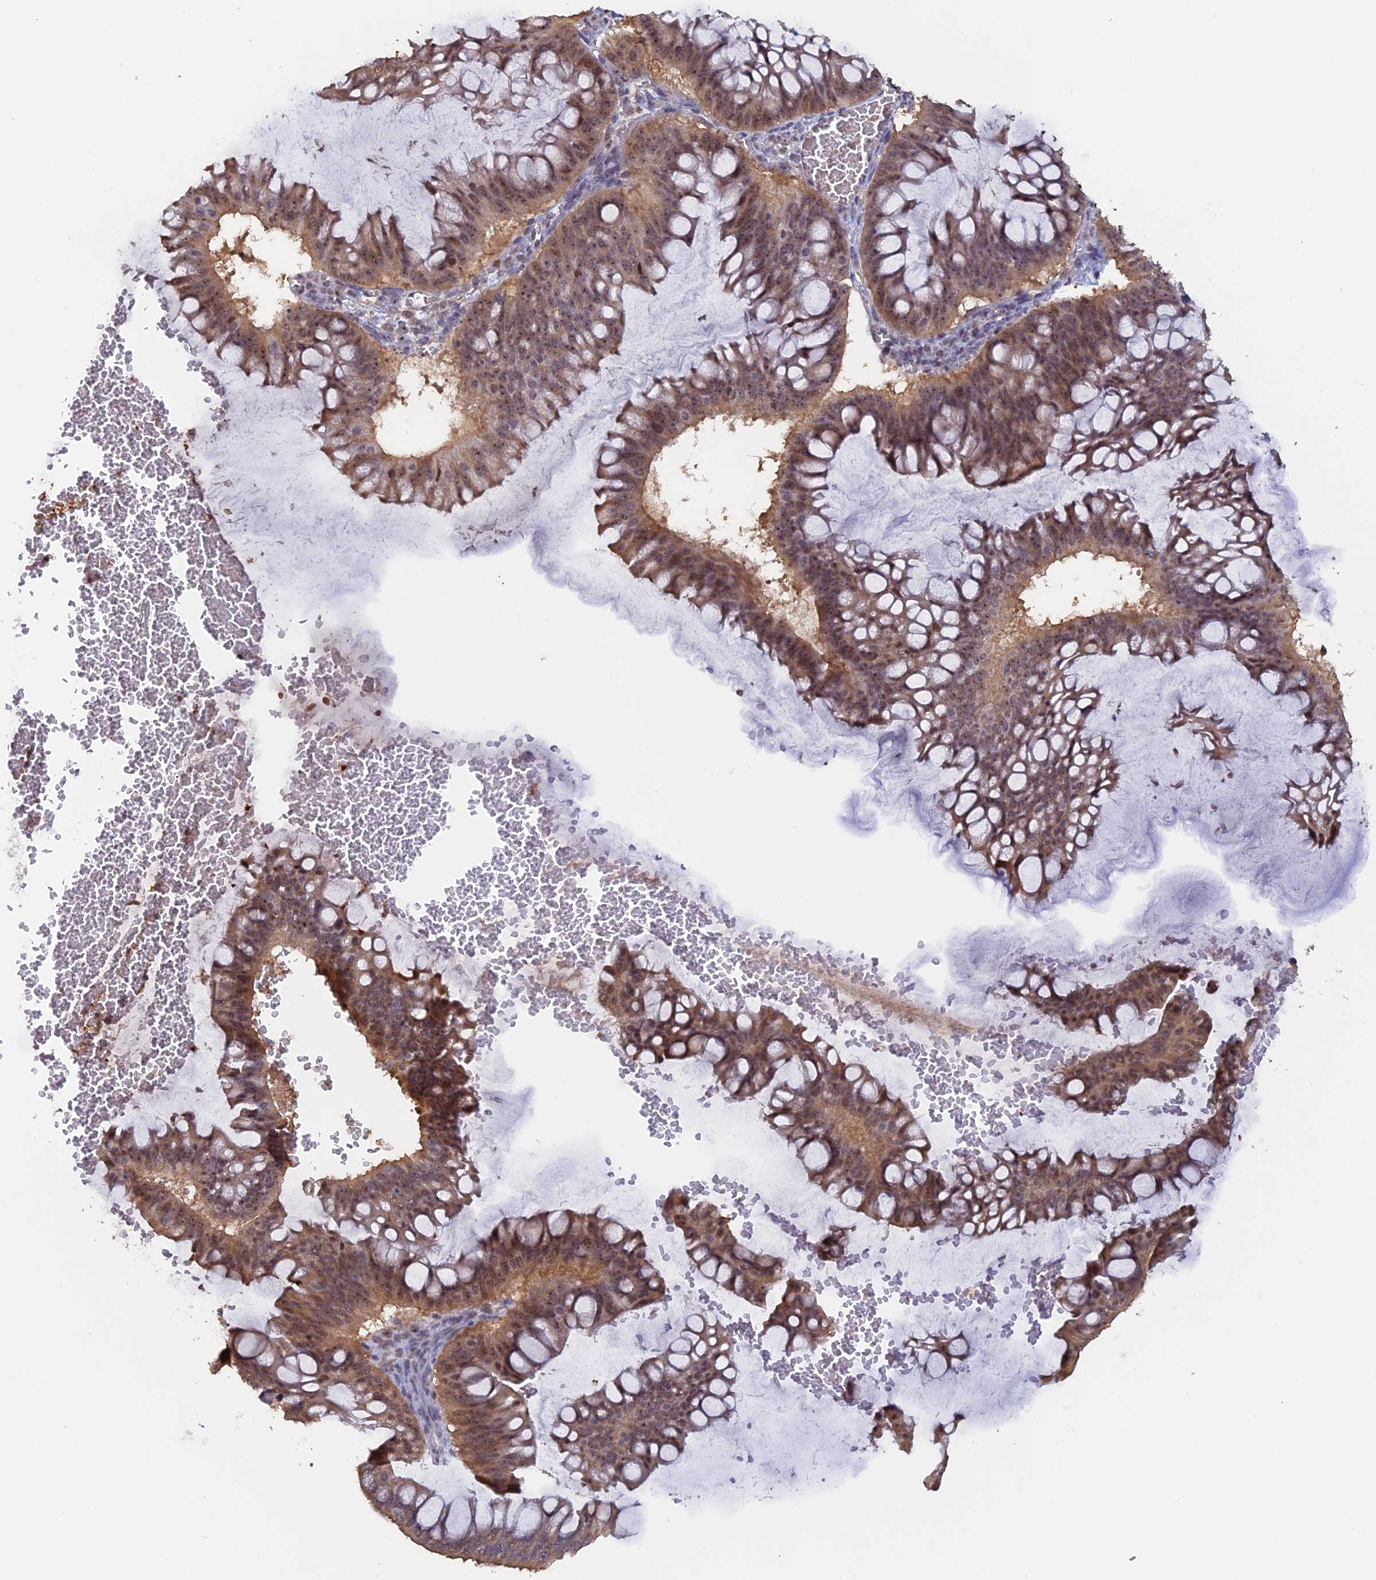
{"staining": {"intensity": "moderate", "quantity": ">75%", "location": "cytoplasmic/membranous,nuclear"}, "tissue": "ovarian cancer", "cell_type": "Tumor cells", "image_type": "cancer", "snomed": [{"axis": "morphology", "description": "Cystadenocarcinoma, mucinous, NOS"}, {"axis": "topography", "description": "Ovary"}], "caption": "A photomicrograph showing moderate cytoplasmic/membranous and nuclear staining in approximately >75% of tumor cells in mucinous cystadenocarcinoma (ovarian), as visualized by brown immunohistochemical staining.", "gene": "FAM98C", "patient": {"sex": "female", "age": 73}}